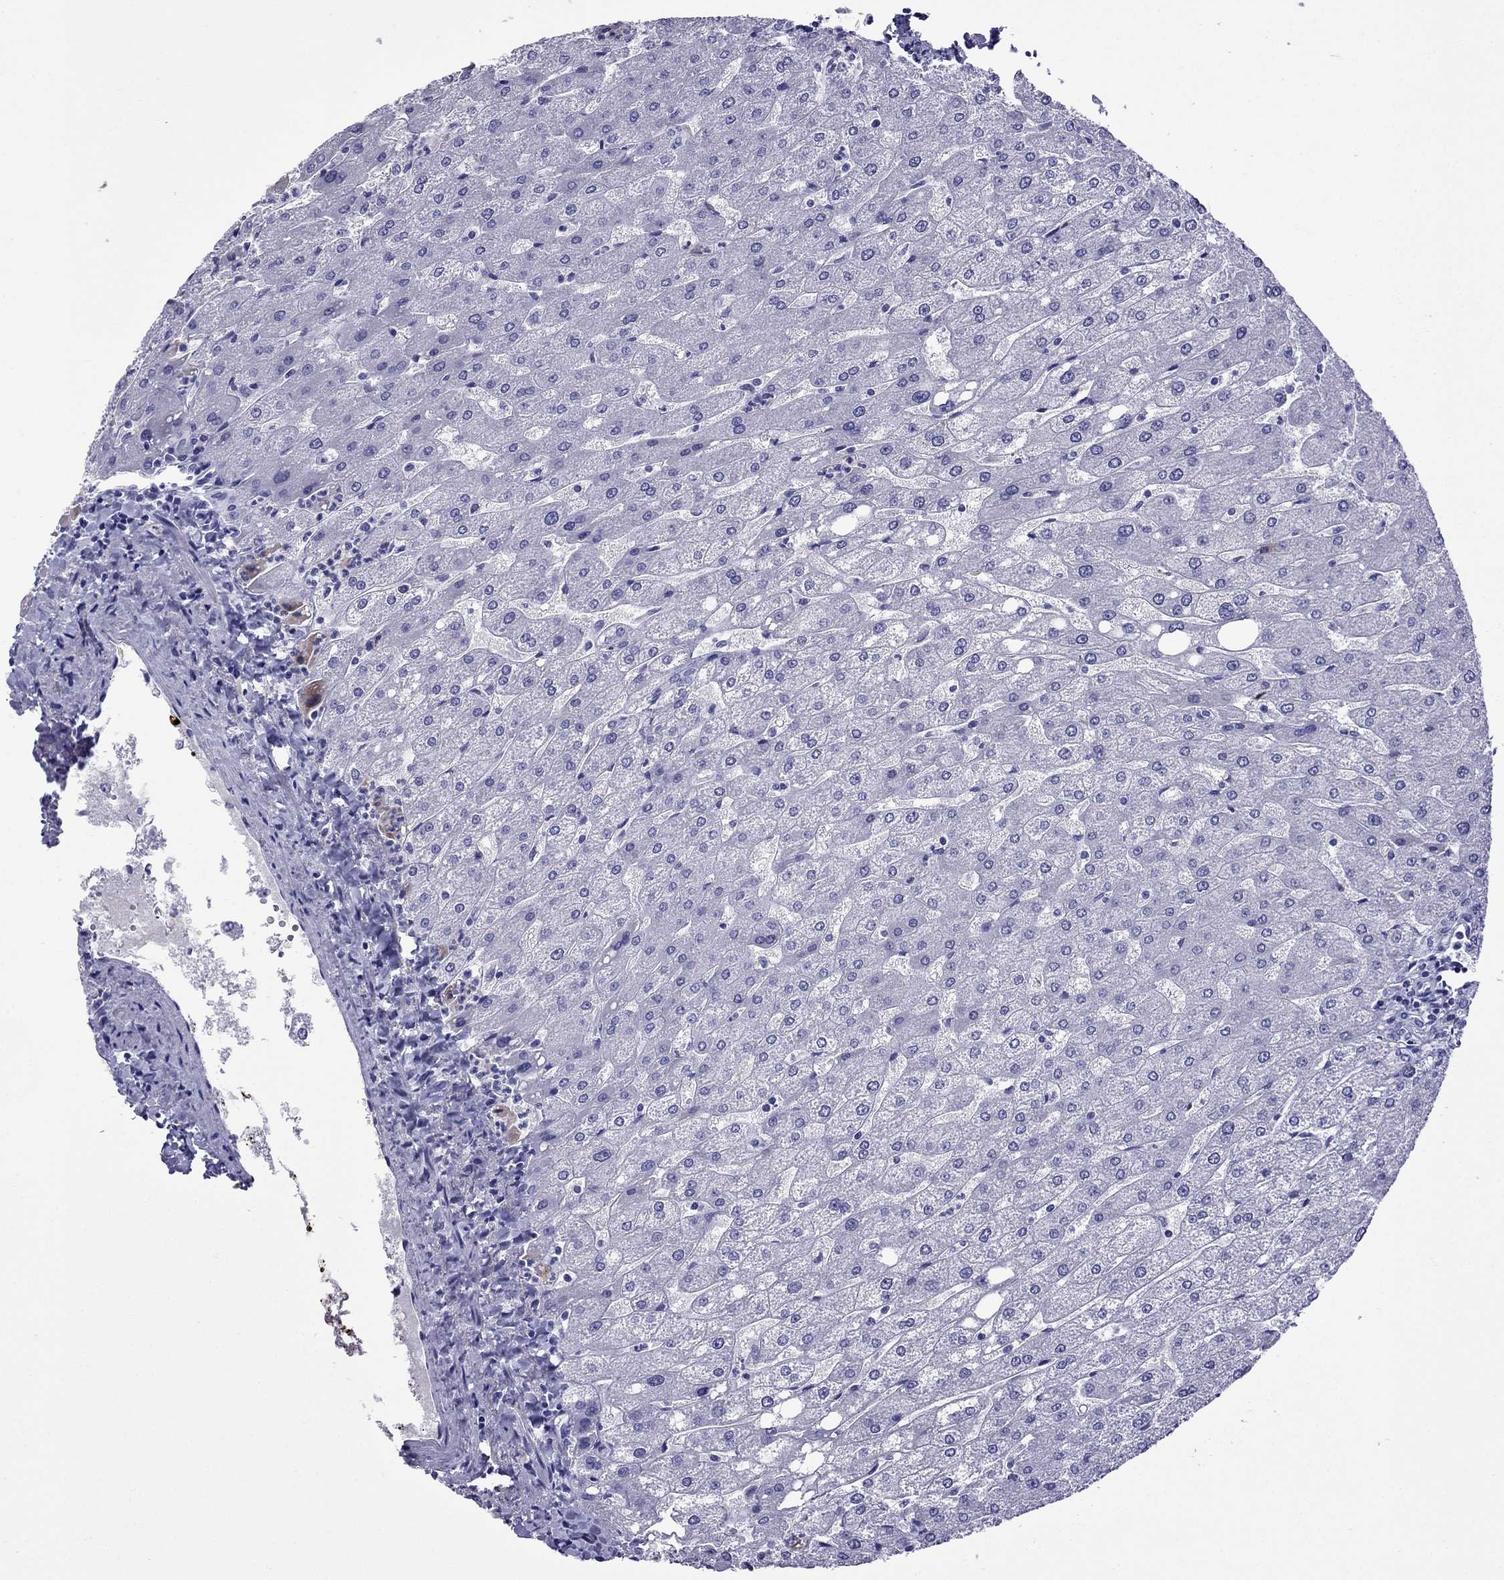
{"staining": {"intensity": "negative", "quantity": "none", "location": "none"}, "tissue": "liver", "cell_type": "Cholangiocytes", "image_type": "normal", "snomed": [{"axis": "morphology", "description": "Normal tissue, NOS"}, {"axis": "topography", "description": "Liver"}], "caption": "Immunohistochemistry (IHC) histopathology image of unremarkable liver: human liver stained with DAB (3,3'-diaminobenzidine) exhibits no significant protein expression in cholangiocytes. The staining is performed using DAB (3,3'-diaminobenzidine) brown chromogen with nuclei counter-stained in using hematoxylin.", "gene": "CRYBA1", "patient": {"sex": "male", "age": 67}}